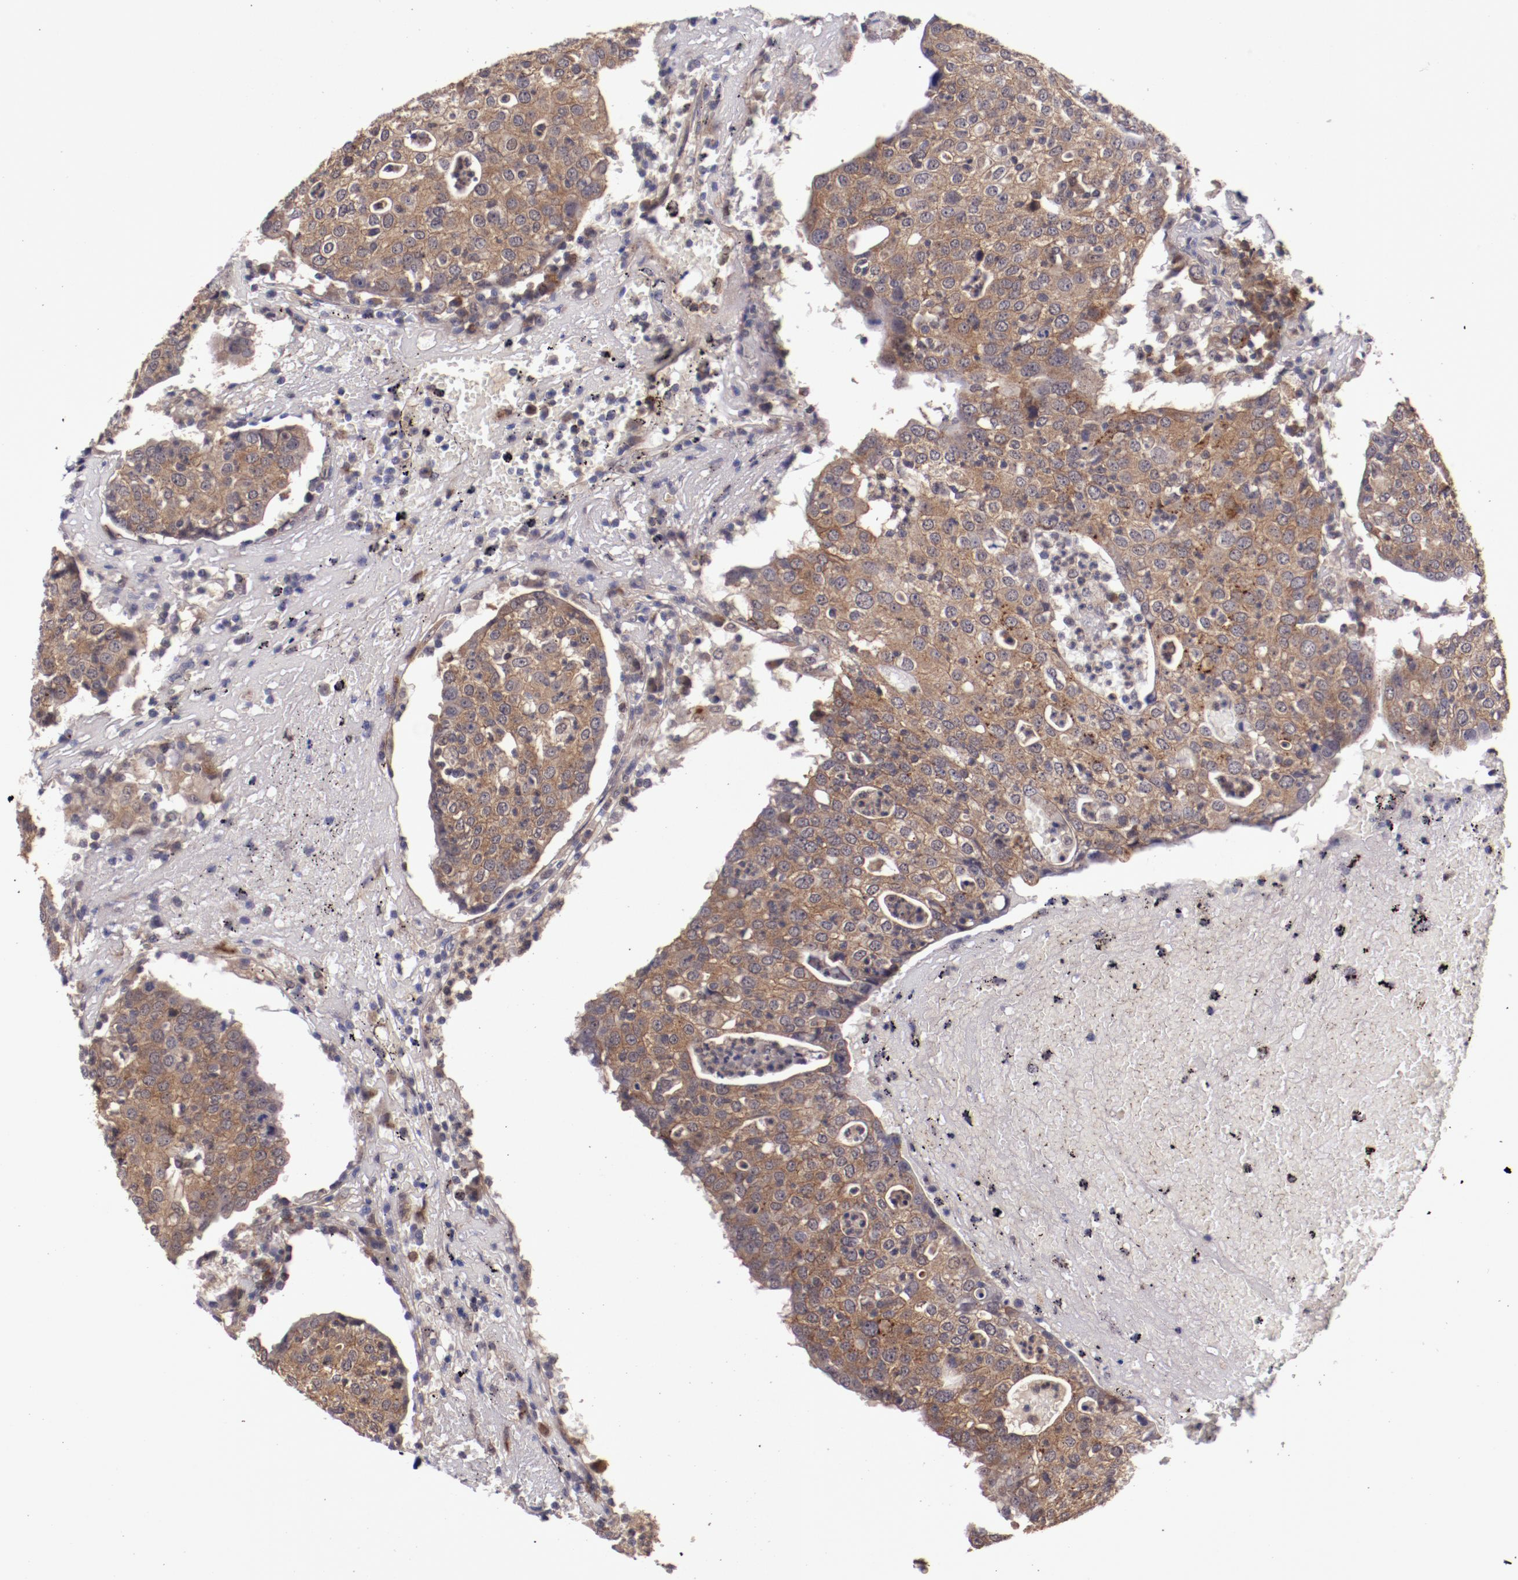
{"staining": {"intensity": "moderate", "quantity": ">75%", "location": "cytoplasmic/membranous"}, "tissue": "head and neck cancer", "cell_type": "Tumor cells", "image_type": "cancer", "snomed": [{"axis": "morphology", "description": "Adenocarcinoma, NOS"}, {"axis": "topography", "description": "Salivary gland"}, {"axis": "topography", "description": "Head-Neck"}], "caption": "Immunohistochemistry staining of adenocarcinoma (head and neck), which displays medium levels of moderate cytoplasmic/membranous expression in approximately >75% of tumor cells indicating moderate cytoplasmic/membranous protein positivity. The staining was performed using DAB (brown) for protein detection and nuclei were counterstained in hematoxylin (blue).", "gene": "FTSJ1", "patient": {"sex": "female", "age": 65}}